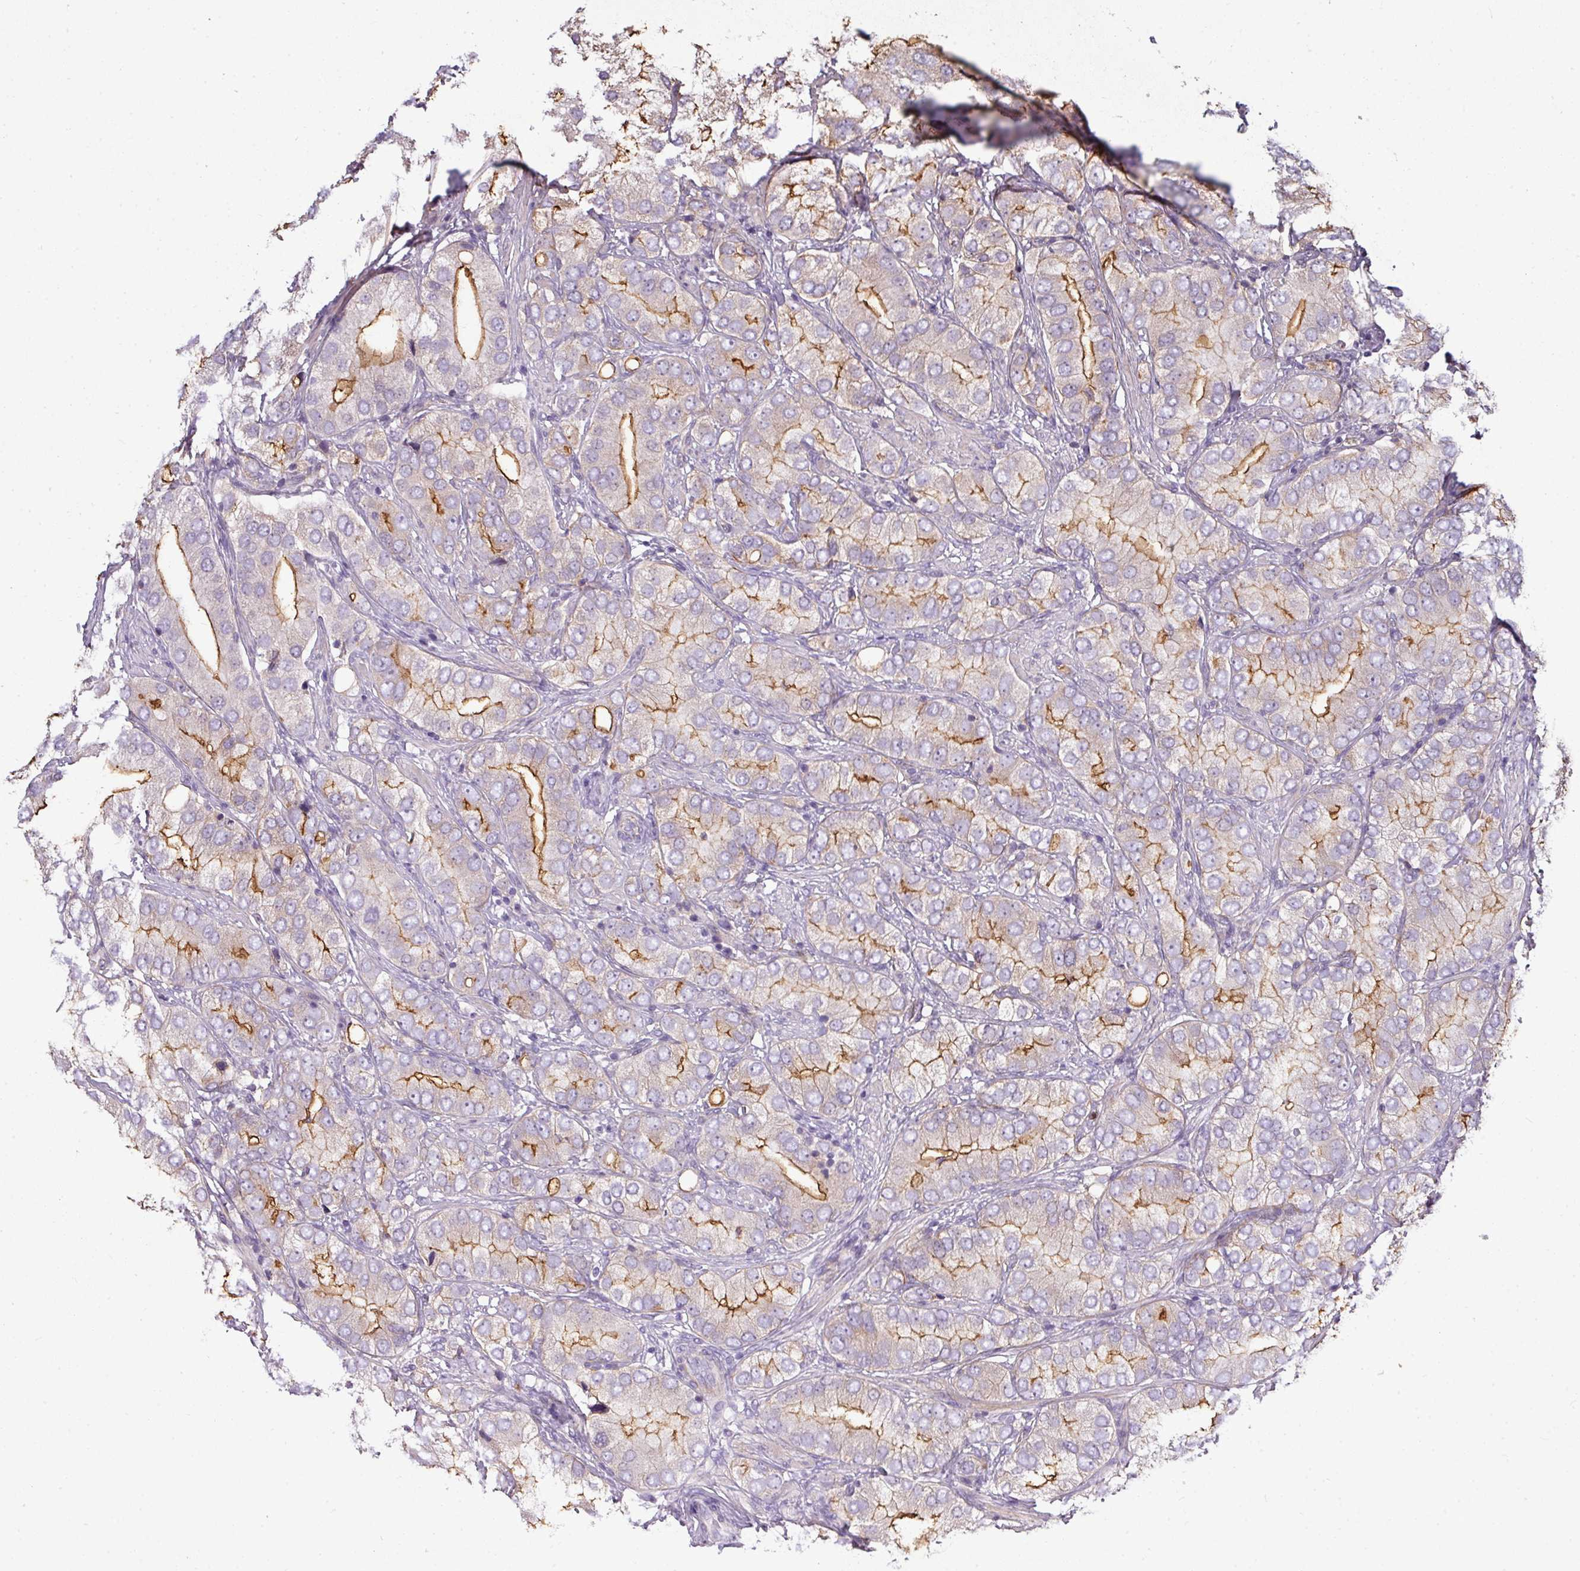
{"staining": {"intensity": "strong", "quantity": "25%-75%", "location": "cytoplasmic/membranous"}, "tissue": "prostate cancer", "cell_type": "Tumor cells", "image_type": "cancer", "snomed": [{"axis": "morphology", "description": "Adenocarcinoma, High grade"}, {"axis": "topography", "description": "Prostate"}], "caption": "This histopathology image demonstrates prostate cancer stained with immunohistochemistry to label a protein in brown. The cytoplasmic/membranous of tumor cells show strong positivity for the protein. Nuclei are counter-stained blue.", "gene": "PAPLN", "patient": {"sex": "male", "age": 82}}